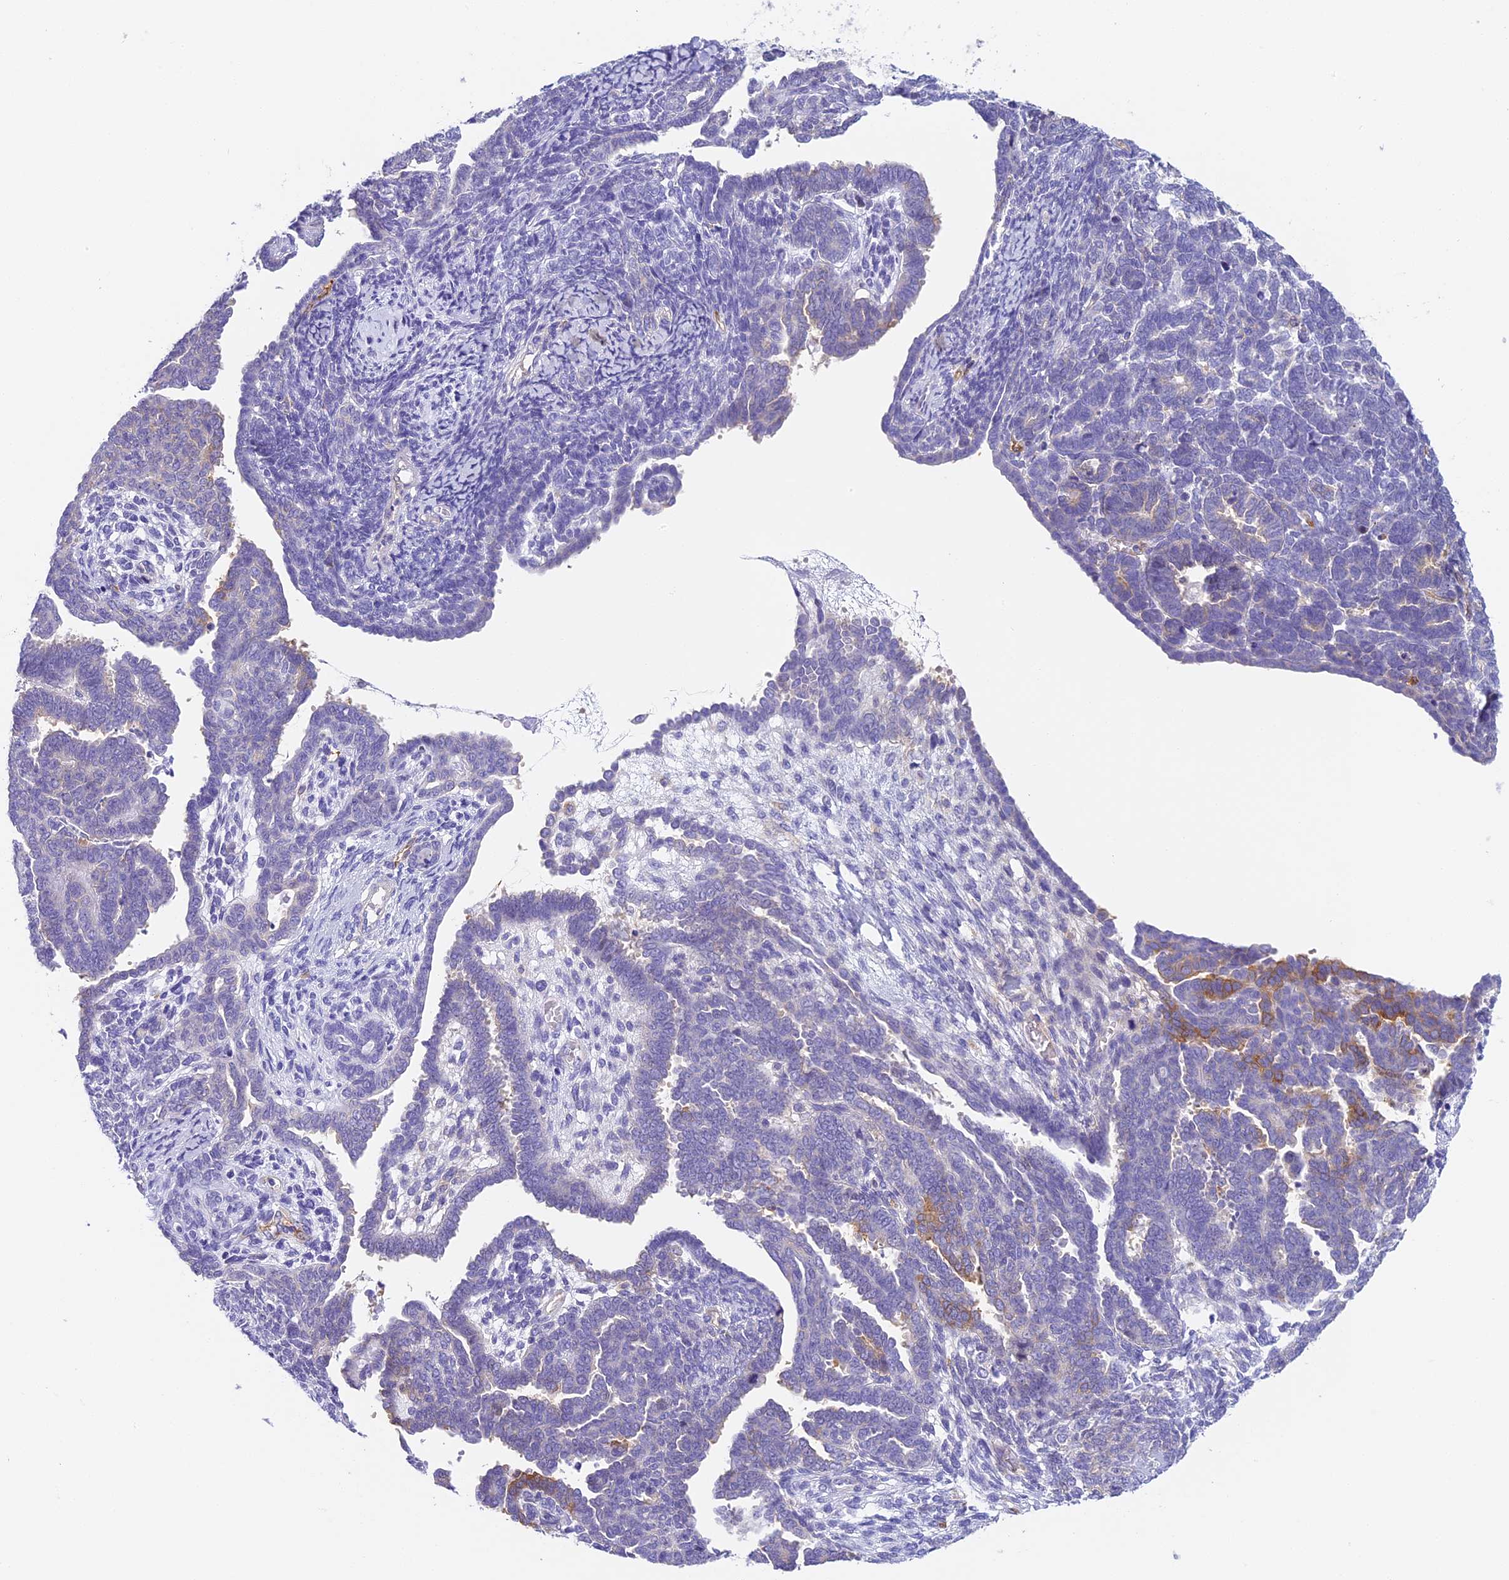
{"staining": {"intensity": "moderate", "quantity": "<25%", "location": "cytoplasmic/membranous"}, "tissue": "endometrial cancer", "cell_type": "Tumor cells", "image_type": "cancer", "snomed": [{"axis": "morphology", "description": "Neoplasm, malignant, NOS"}, {"axis": "topography", "description": "Endometrium"}], "caption": "A brown stain labels moderate cytoplasmic/membranous positivity of a protein in human endometrial neoplasm (malignant) tumor cells.", "gene": "HOMER3", "patient": {"sex": "female", "age": 74}}